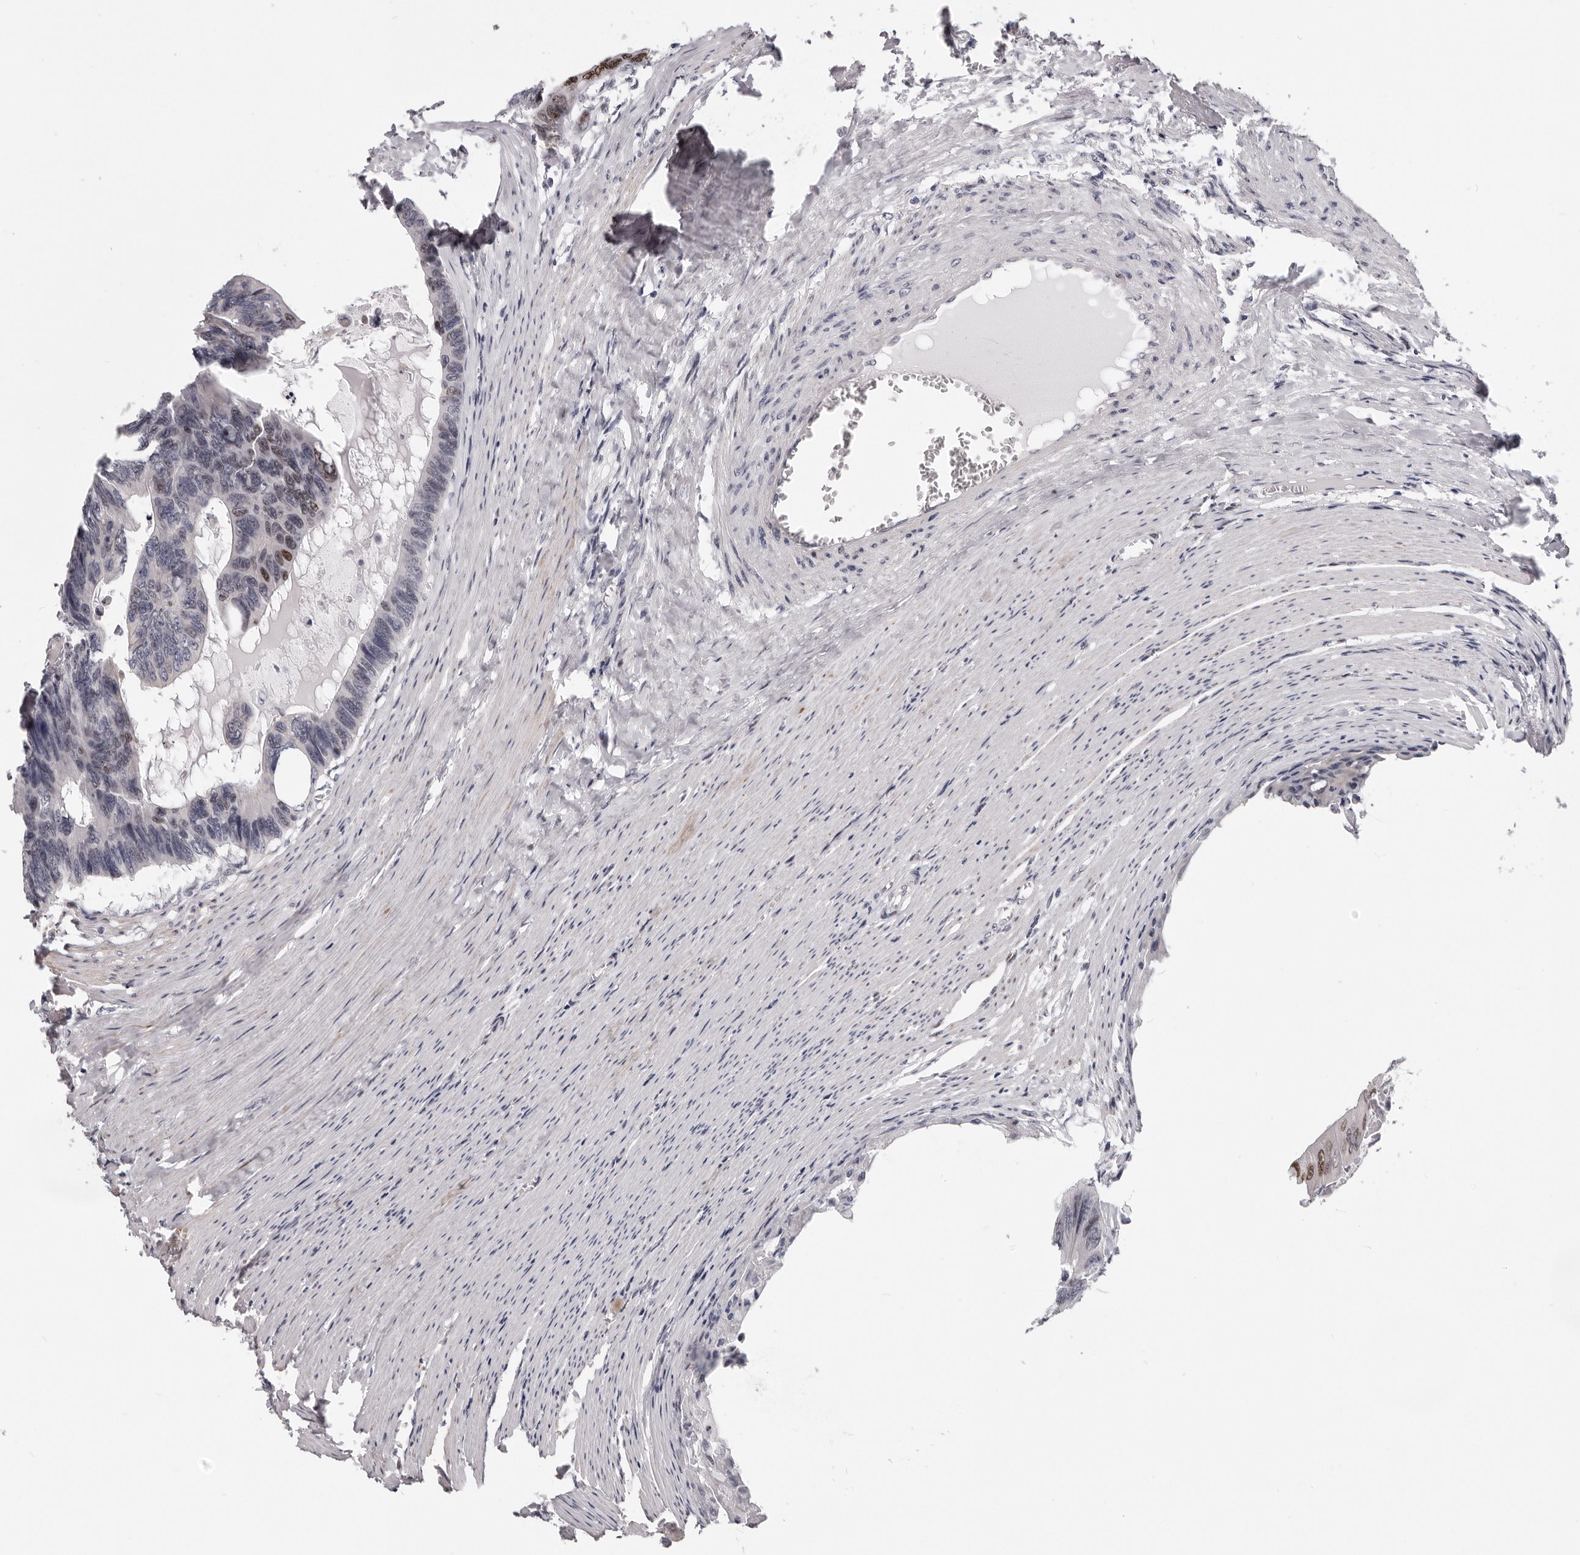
{"staining": {"intensity": "moderate", "quantity": "<25%", "location": "nuclear"}, "tissue": "colorectal cancer", "cell_type": "Tumor cells", "image_type": "cancer", "snomed": [{"axis": "morphology", "description": "Adenocarcinoma, NOS"}, {"axis": "topography", "description": "Colon"}], "caption": "Immunohistochemical staining of colorectal cancer reveals low levels of moderate nuclear staining in about <25% of tumor cells.", "gene": "SRP19", "patient": {"sex": "female", "age": 55}}